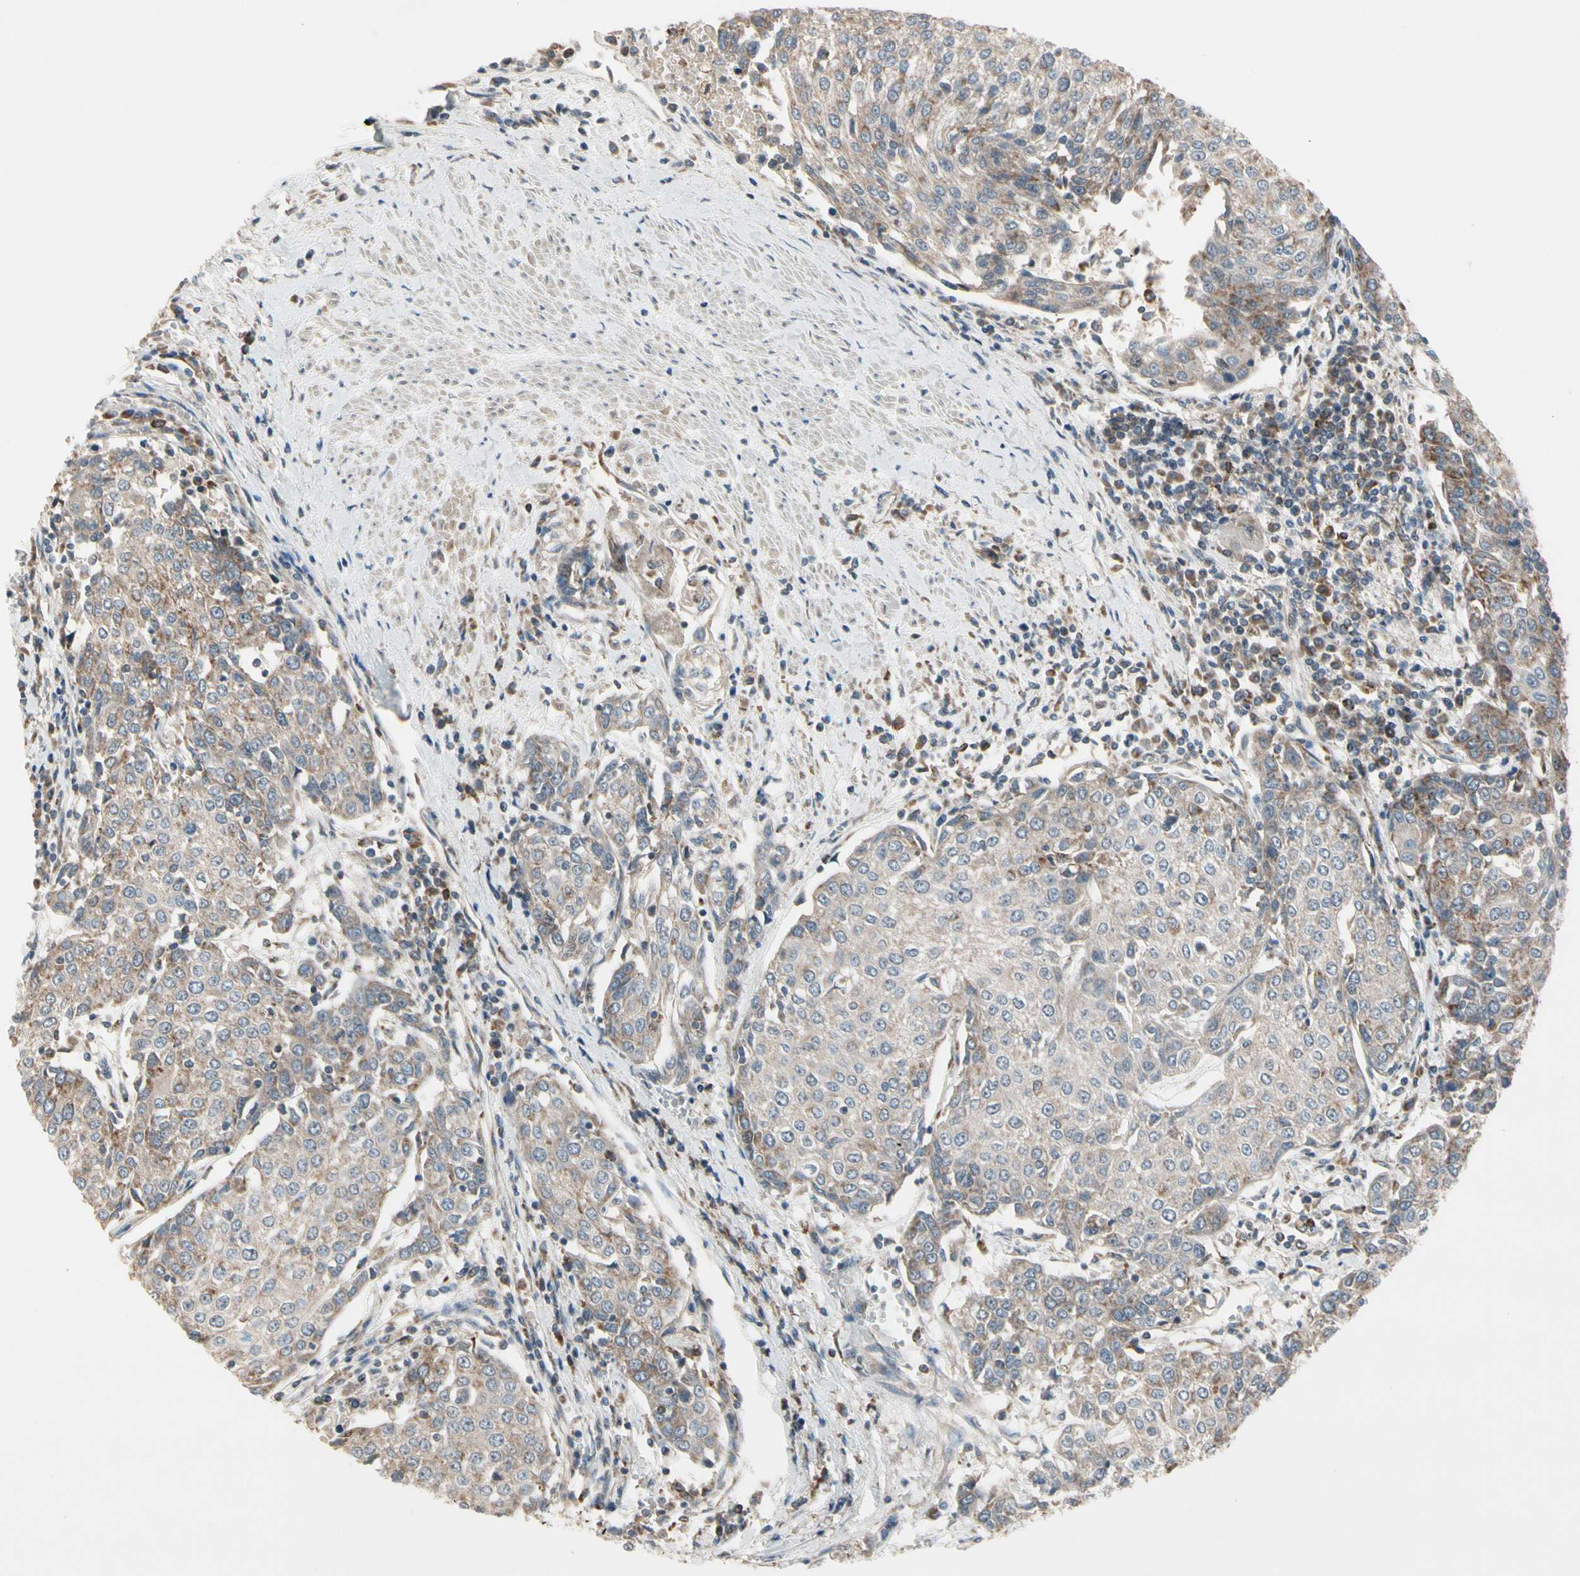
{"staining": {"intensity": "weak", "quantity": ">75%", "location": "cytoplasmic/membranous"}, "tissue": "urothelial cancer", "cell_type": "Tumor cells", "image_type": "cancer", "snomed": [{"axis": "morphology", "description": "Urothelial carcinoma, High grade"}, {"axis": "topography", "description": "Urinary bladder"}], "caption": "A photomicrograph showing weak cytoplasmic/membranous staining in about >75% of tumor cells in high-grade urothelial carcinoma, as visualized by brown immunohistochemical staining.", "gene": "CPT1A", "patient": {"sex": "female", "age": 85}}